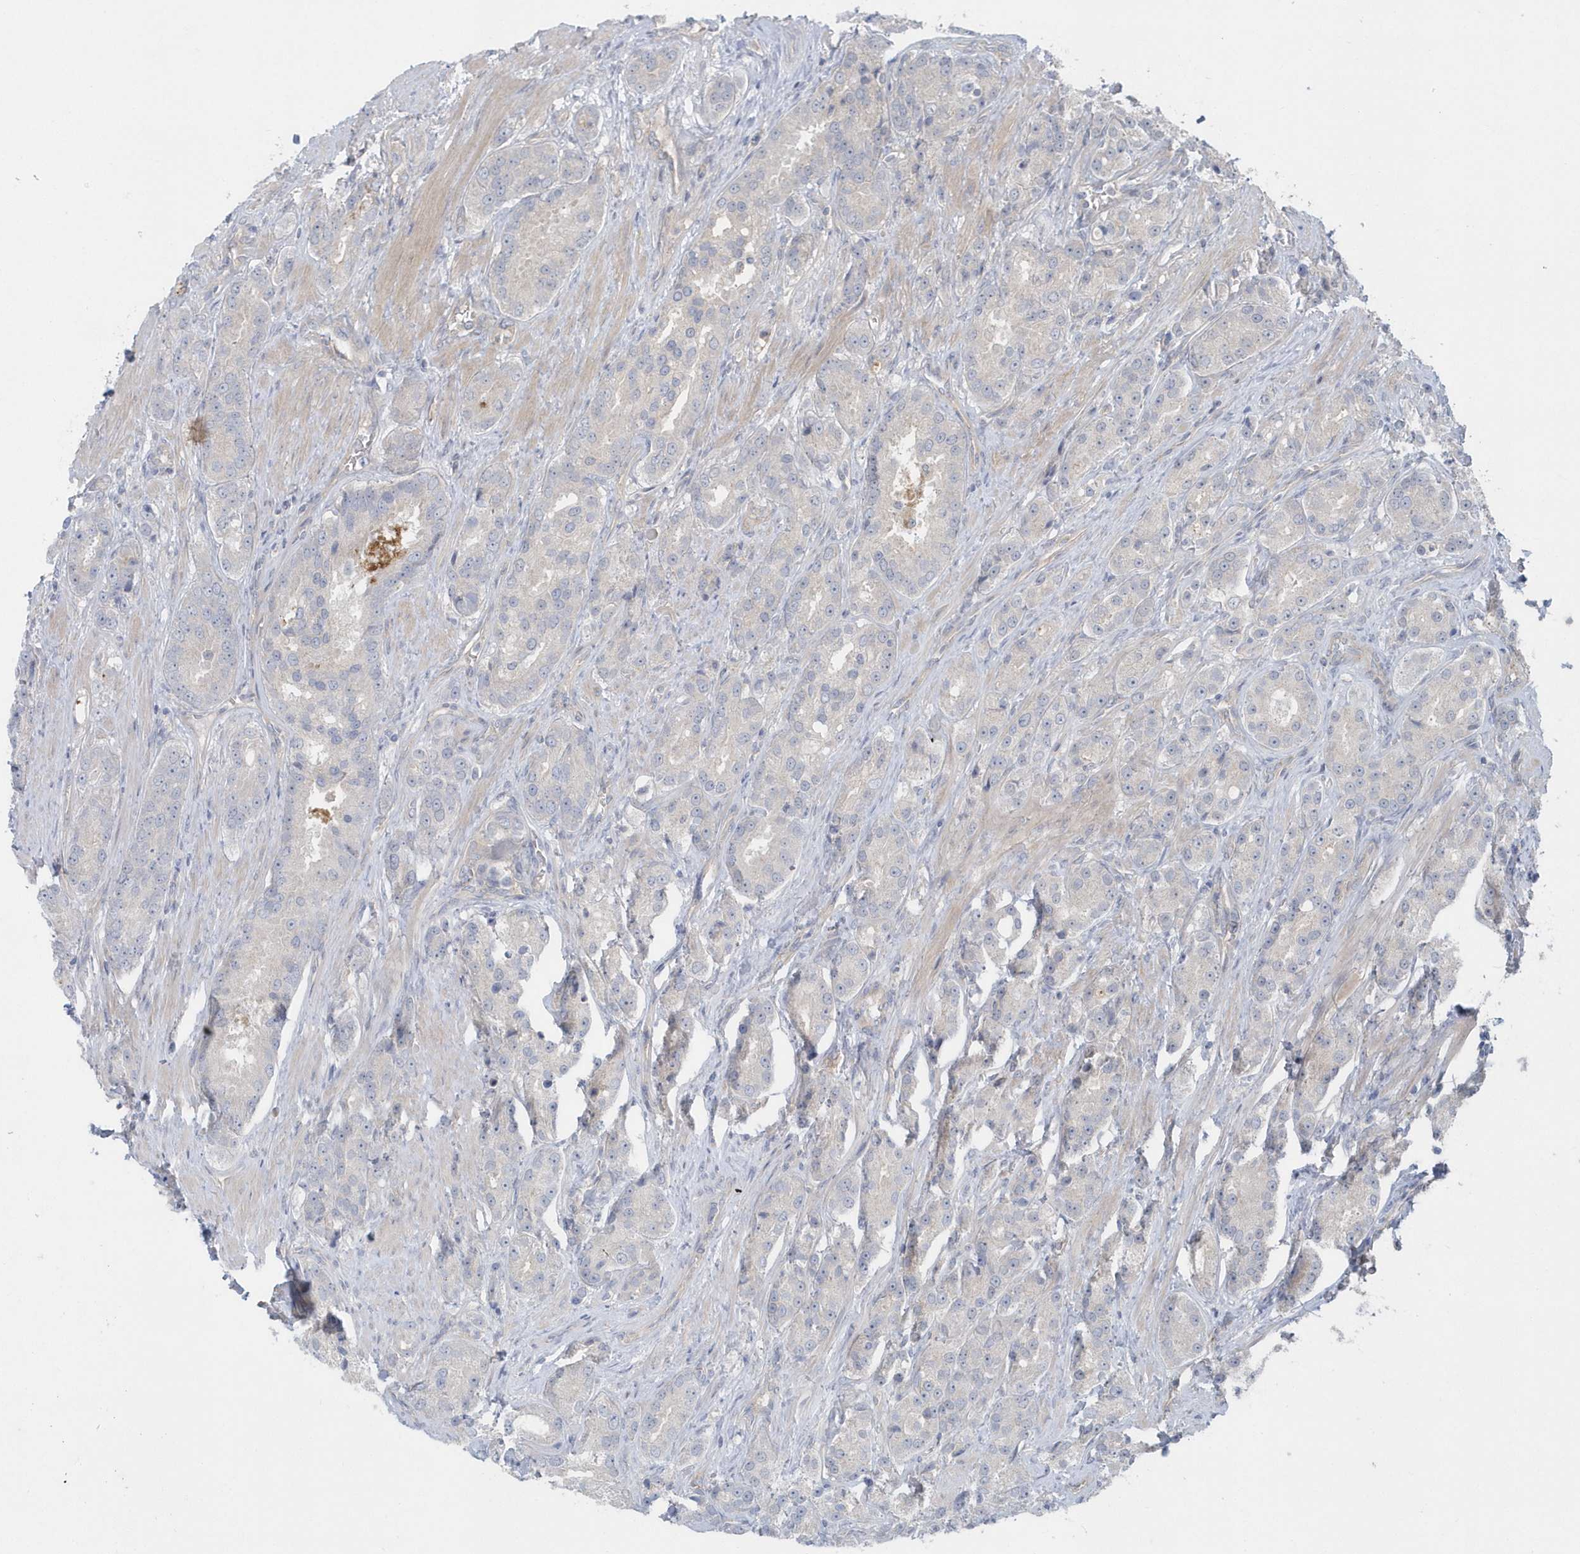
{"staining": {"intensity": "negative", "quantity": "none", "location": "none"}, "tissue": "prostate cancer", "cell_type": "Tumor cells", "image_type": "cancer", "snomed": [{"axis": "morphology", "description": "Adenocarcinoma, High grade"}, {"axis": "topography", "description": "Prostate"}], "caption": "Immunohistochemical staining of prostate high-grade adenocarcinoma displays no significant expression in tumor cells.", "gene": "ACTR1A", "patient": {"sex": "male", "age": 60}}